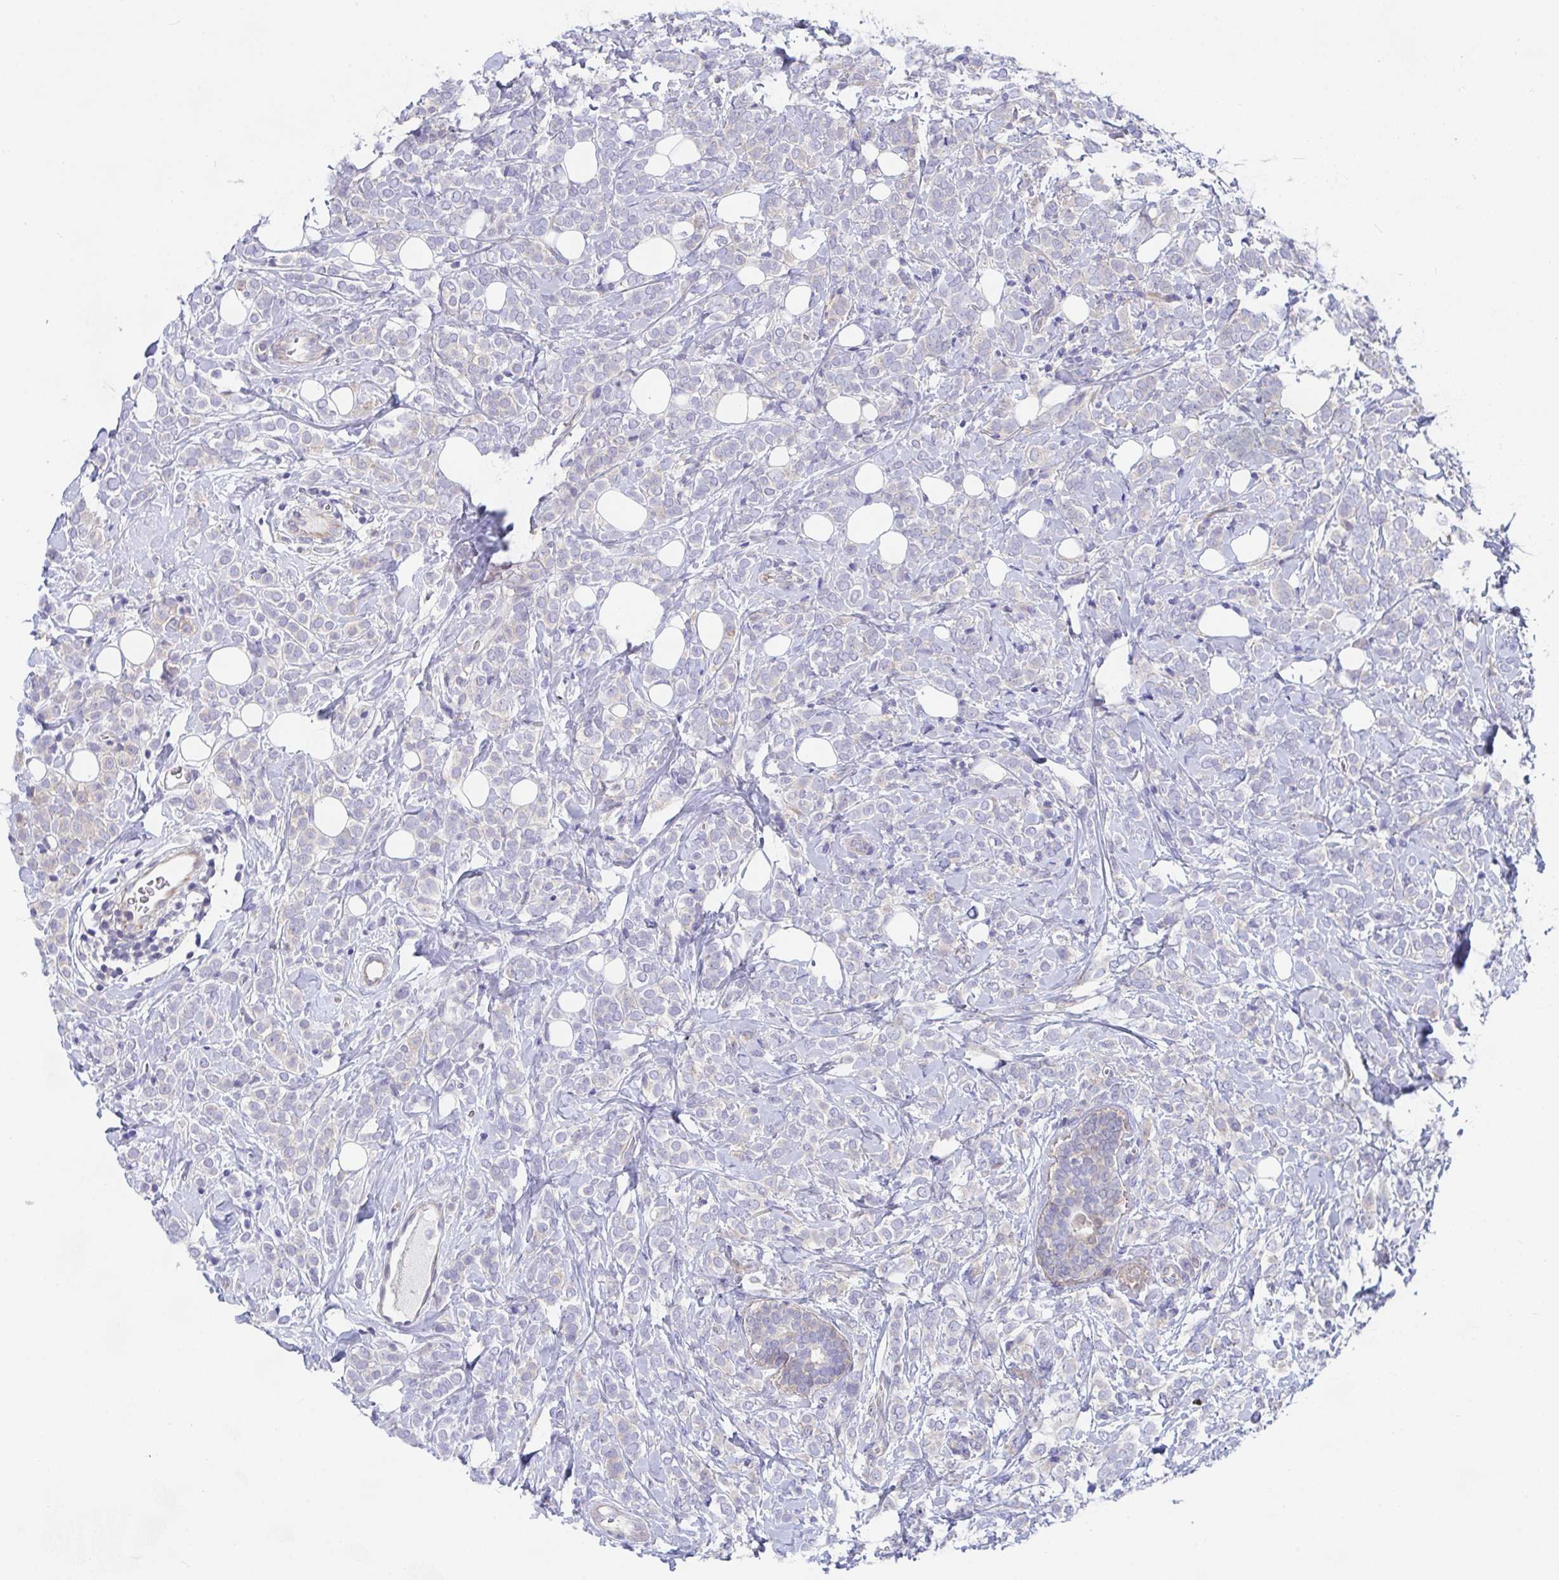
{"staining": {"intensity": "negative", "quantity": "none", "location": "none"}, "tissue": "breast cancer", "cell_type": "Tumor cells", "image_type": "cancer", "snomed": [{"axis": "morphology", "description": "Lobular carcinoma"}, {"axis": "topography", "description": "Breast"}], "caption": "This is a image of immunohistochemistry (IHC) staining of lobular carcinoma (breast), which shows no expression in tumor cells.", "gene": "P2RX3", "patient": {"sex": "female", "age": 49}}